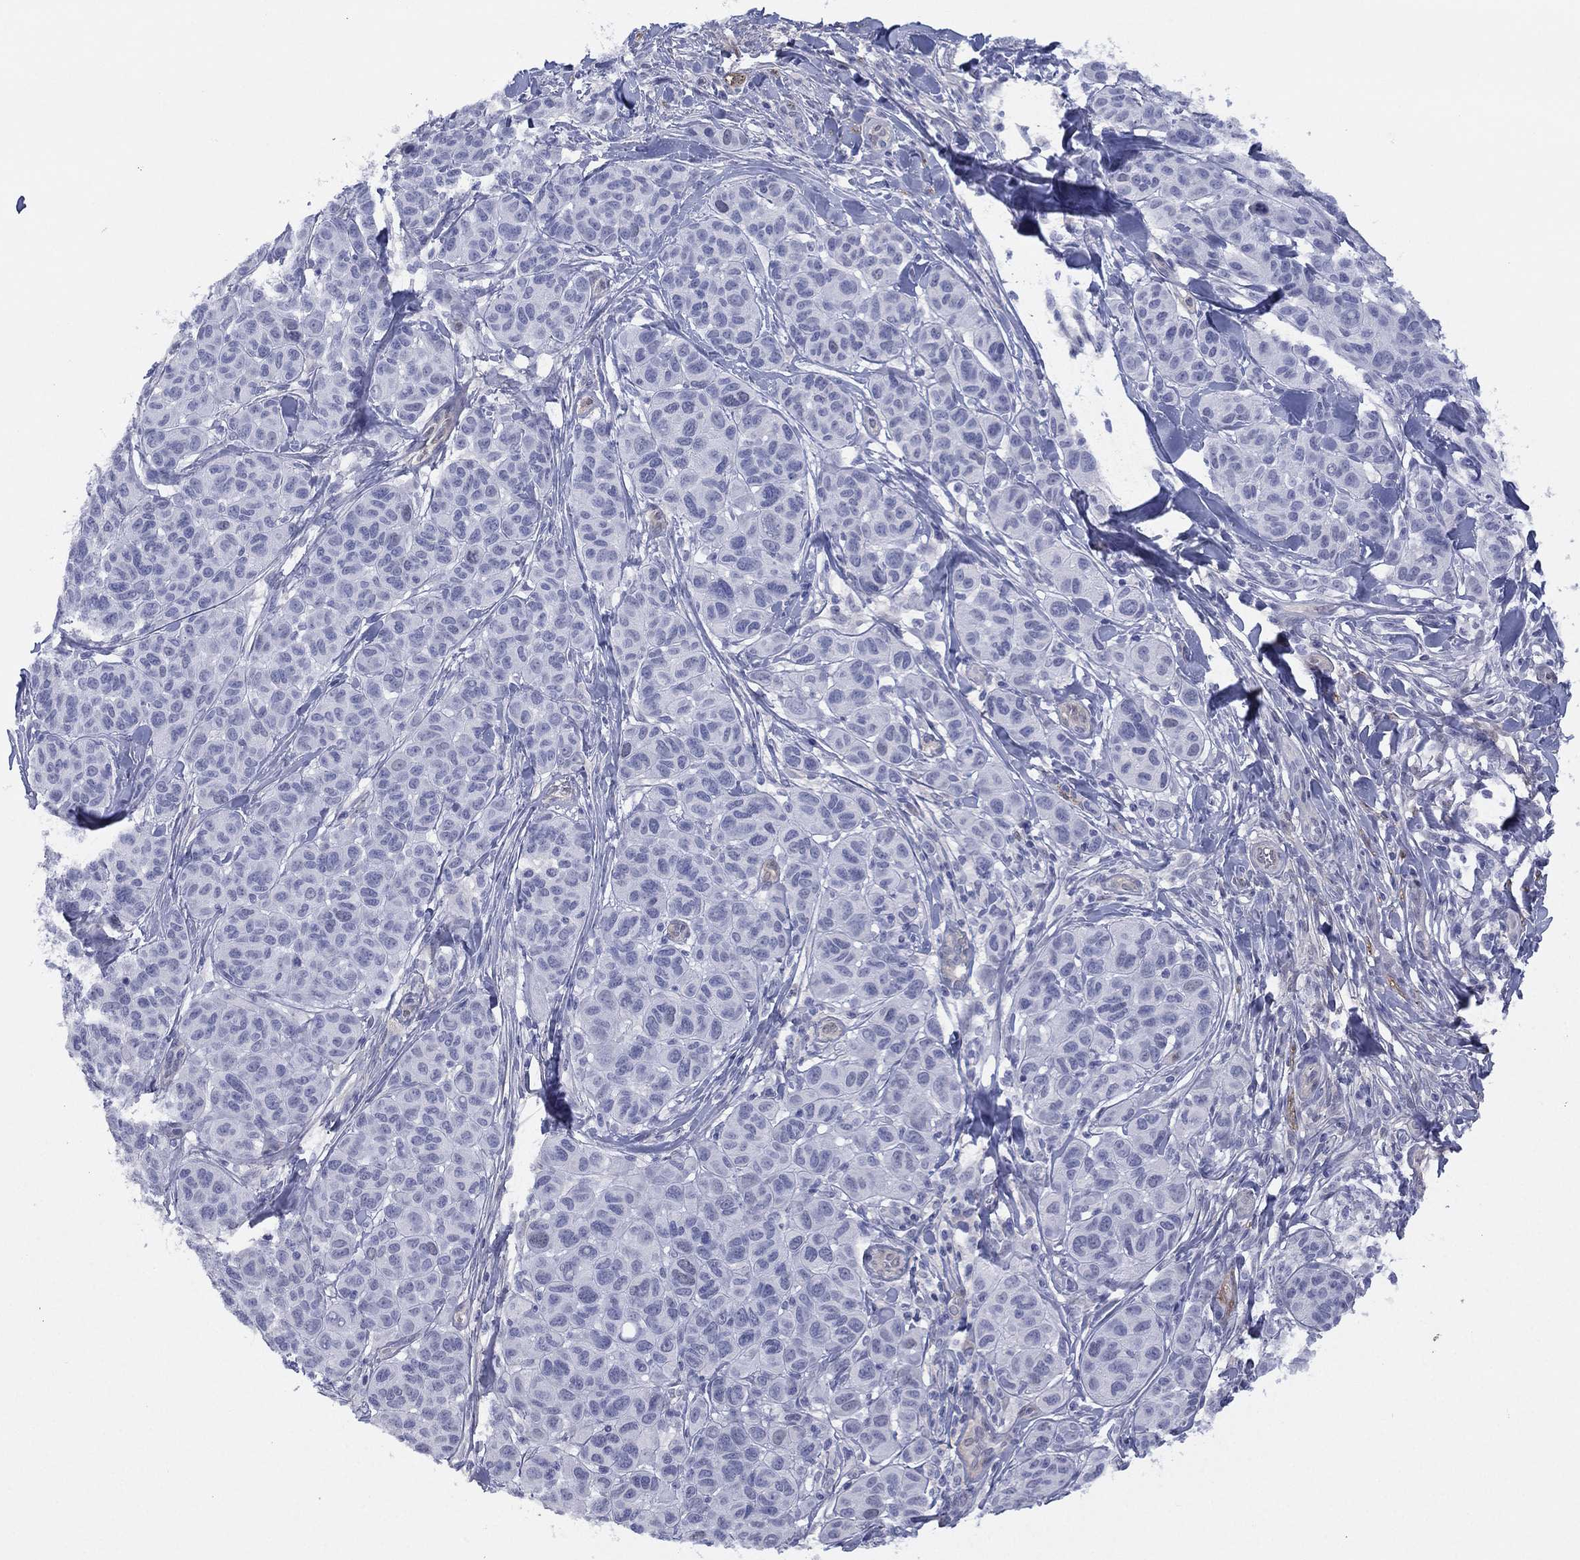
{"staining": {"intensity": "negative", "quantity": "none", "location": "none"}, "tissue": "melanoma", "cell_type": "Tumor cells", "image_type": "cancer", "snomed": [{"axis": "morphology", "description": "Malignant melanoma, NOS"}, {"axis": "topography", "description": "Skin"}], "caption": "This is an immunohistochemistry histopathology image of human malignant melanoma. There is no staining in tumor cells.", "gene": "DDAH1", "patient": {"sex": "male", "age": 79}}